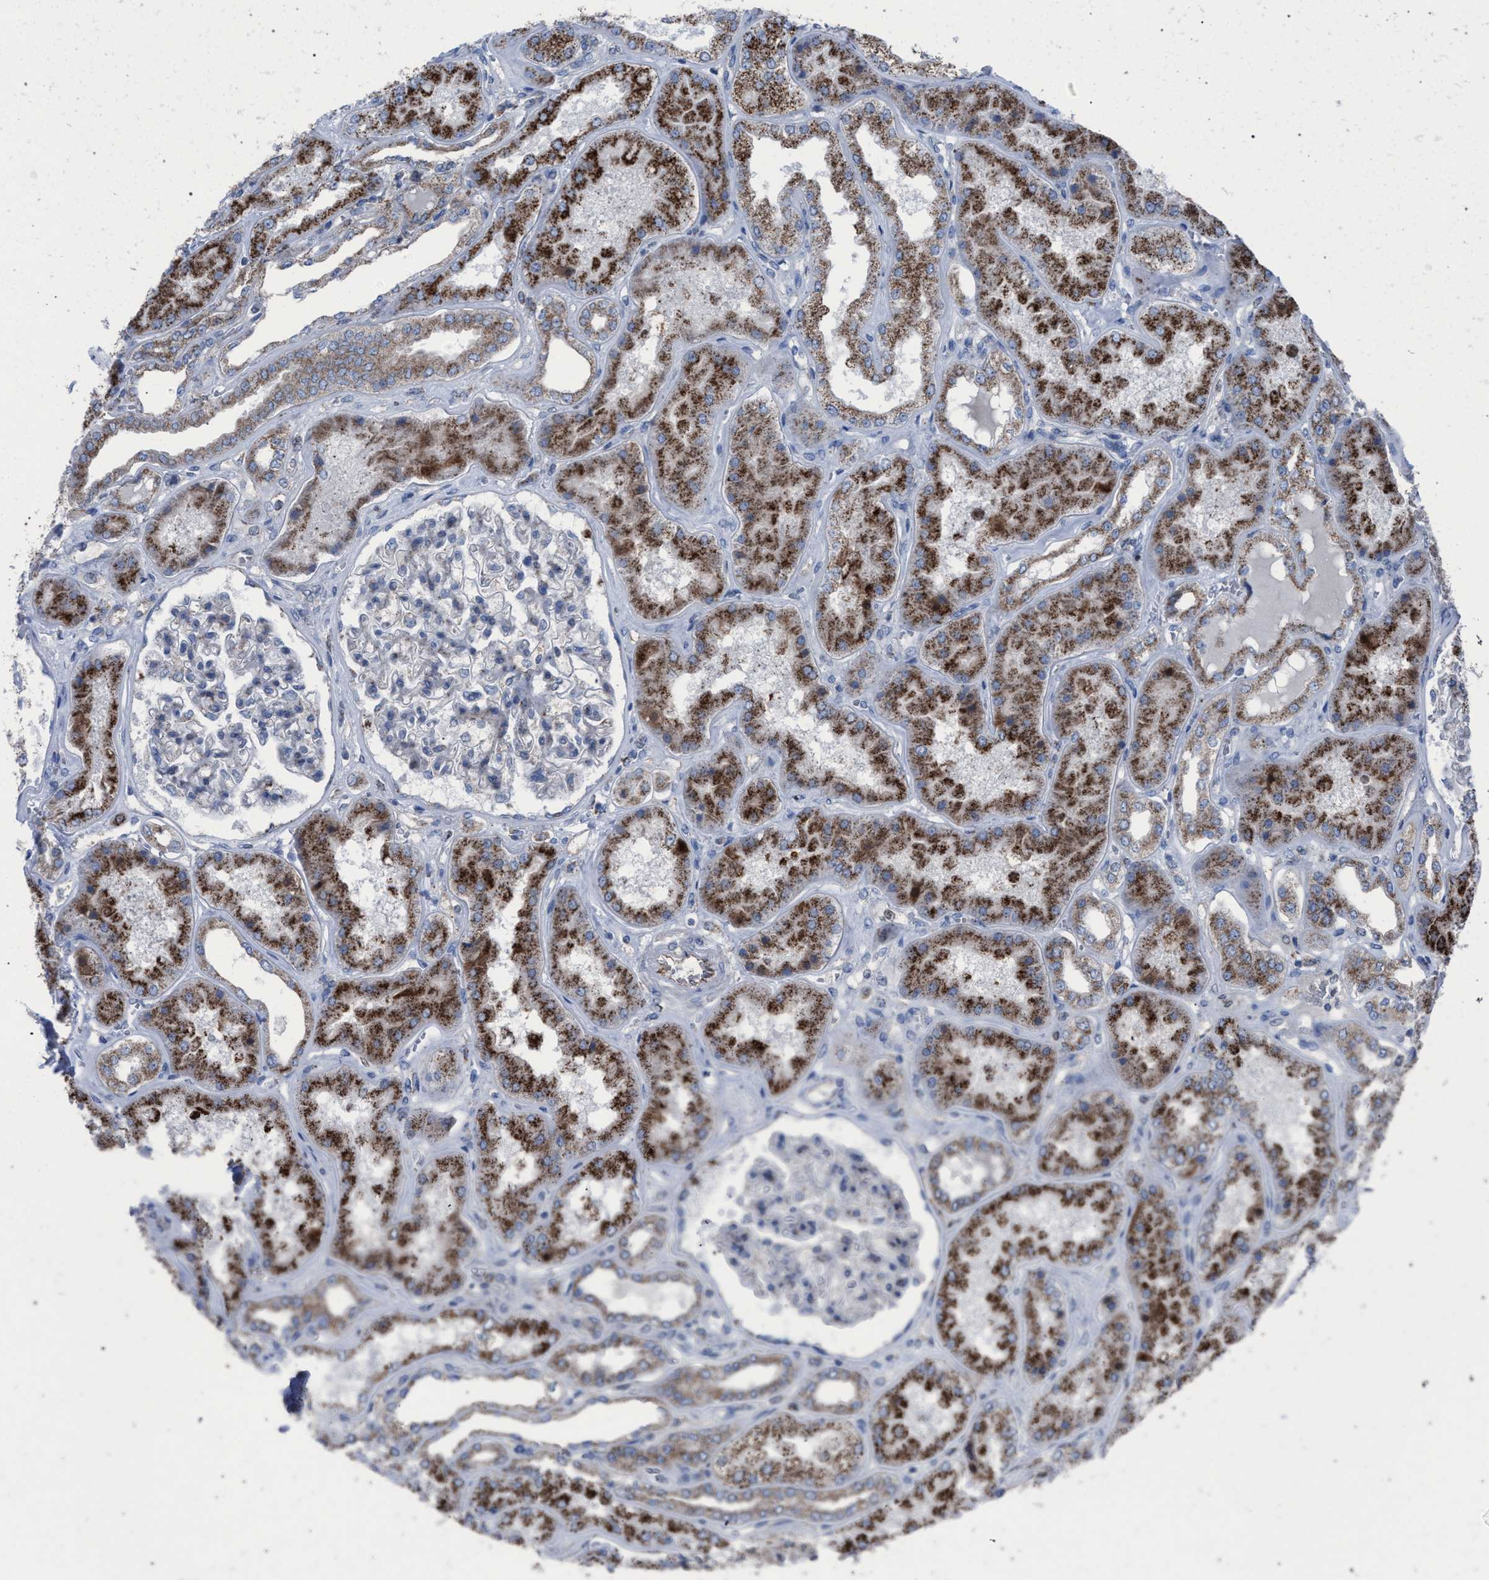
{"staining": {"intensity": "weak", "quantity": "<25%", "location": "cytoplasmic/membranous"}, "tissue": "kidney", "cell_type": "Cells in glomeruli", "image_type": "normal", "snomed": [{"axis": "morphology", "description": "Normal tissue, NOS"}, {"axis": "topography", "description": "Kidney"}], "caption": "Kidney stained for a protein using IHC reveals no positivity cells in glomeruli.", "gene": "HSD17B4", "patient": {"sex": "female", "age": 56}}